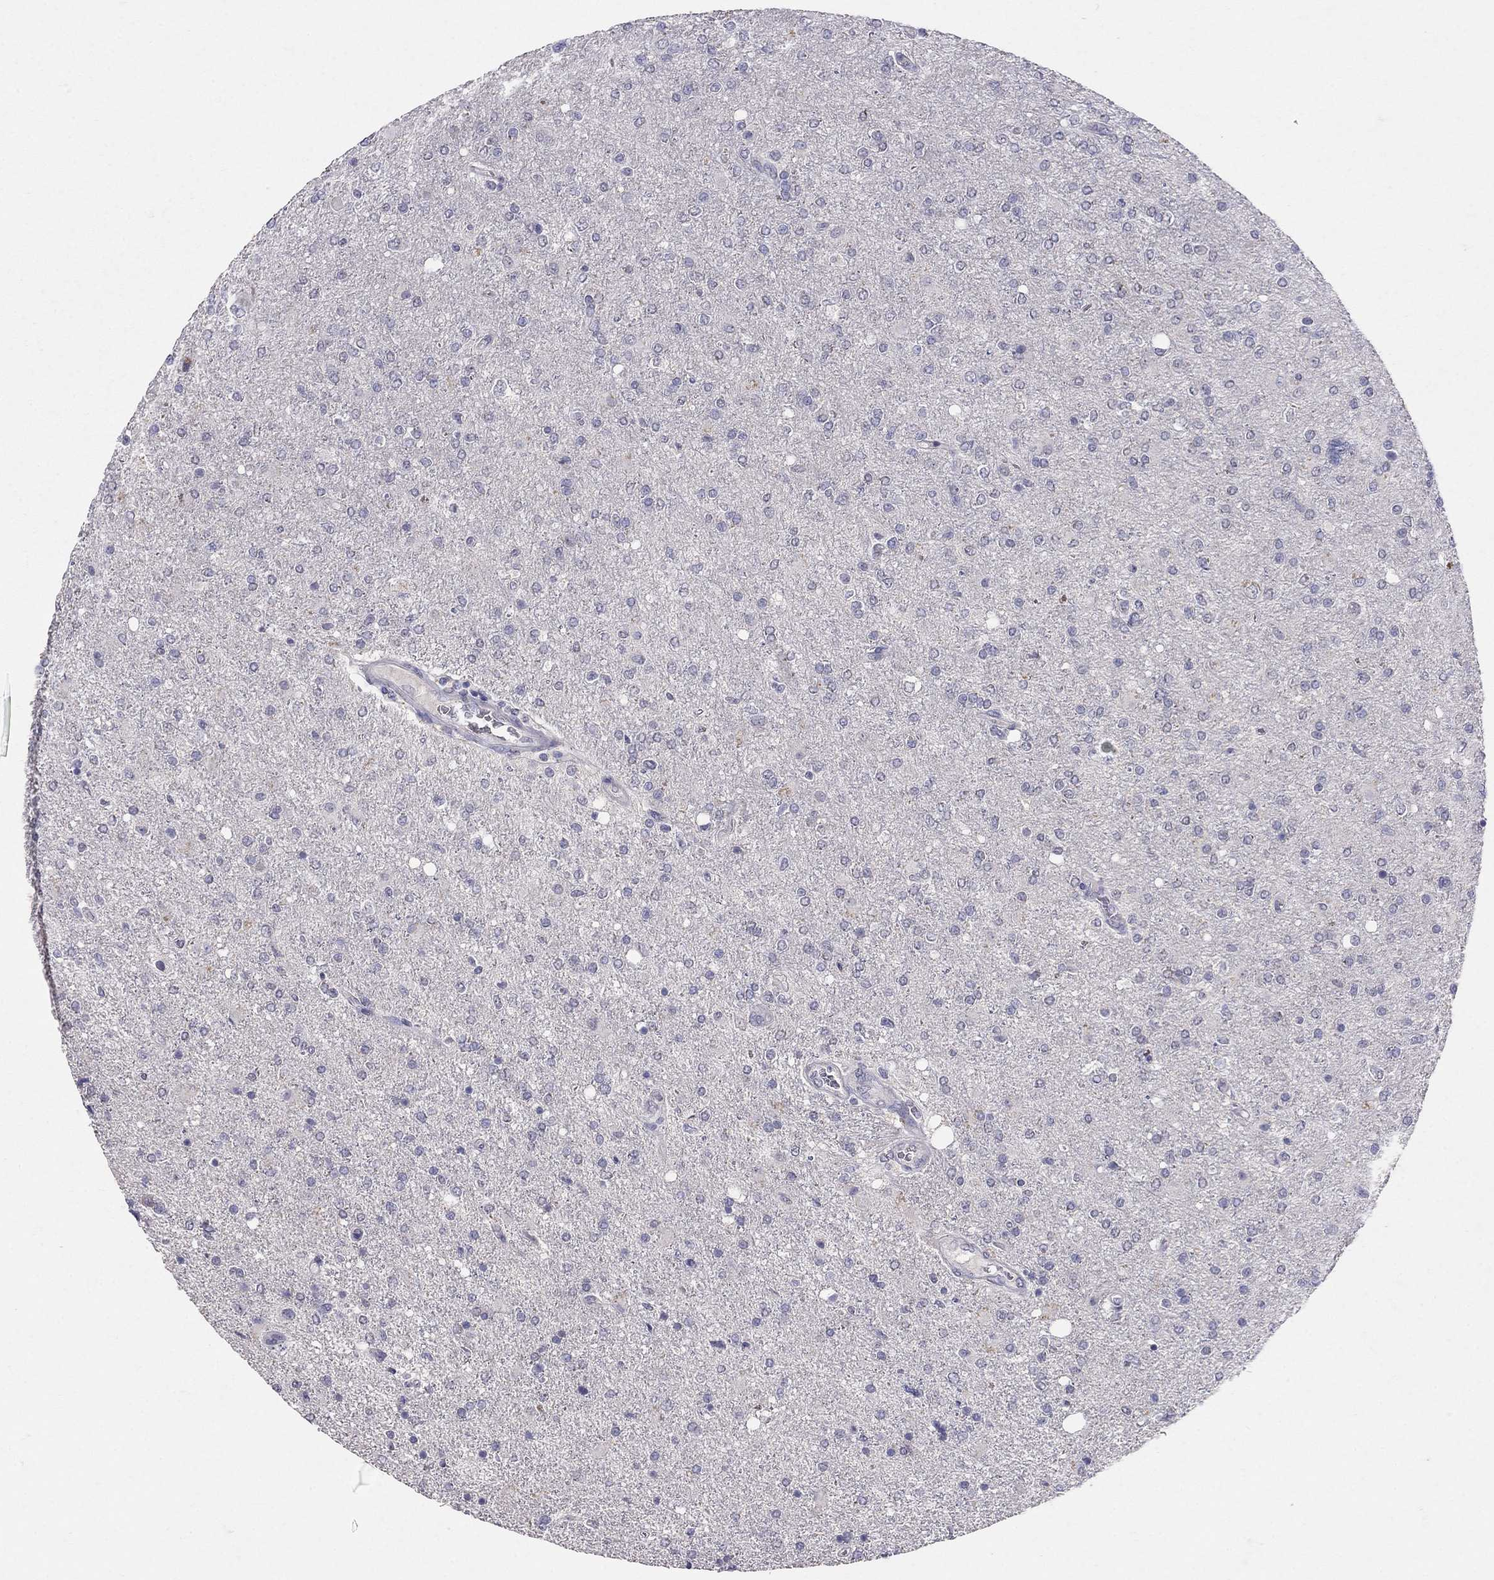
{"staining": {"intensity": "negative", "quantity": "none", "location": "none"}, "tissue": "glioma", "cell_type": "Tumor cells", "image_type": "cancer", "snomed": [{"axis": "morphology", "description": "Glioma, malignant, High grade"}, {"axis": "topography", "description": "Cerebral cortex"}], "caption": "DAB immunohistochemical staining of glioma shows no significant positivity in tumor cells. (DAB (3,3'-diaminobenzidine) immunohistochemistry visualized using brightfield microscopy, high magnification).", "gene": "FST", "patient": {"sex": "male", "age": 70}}